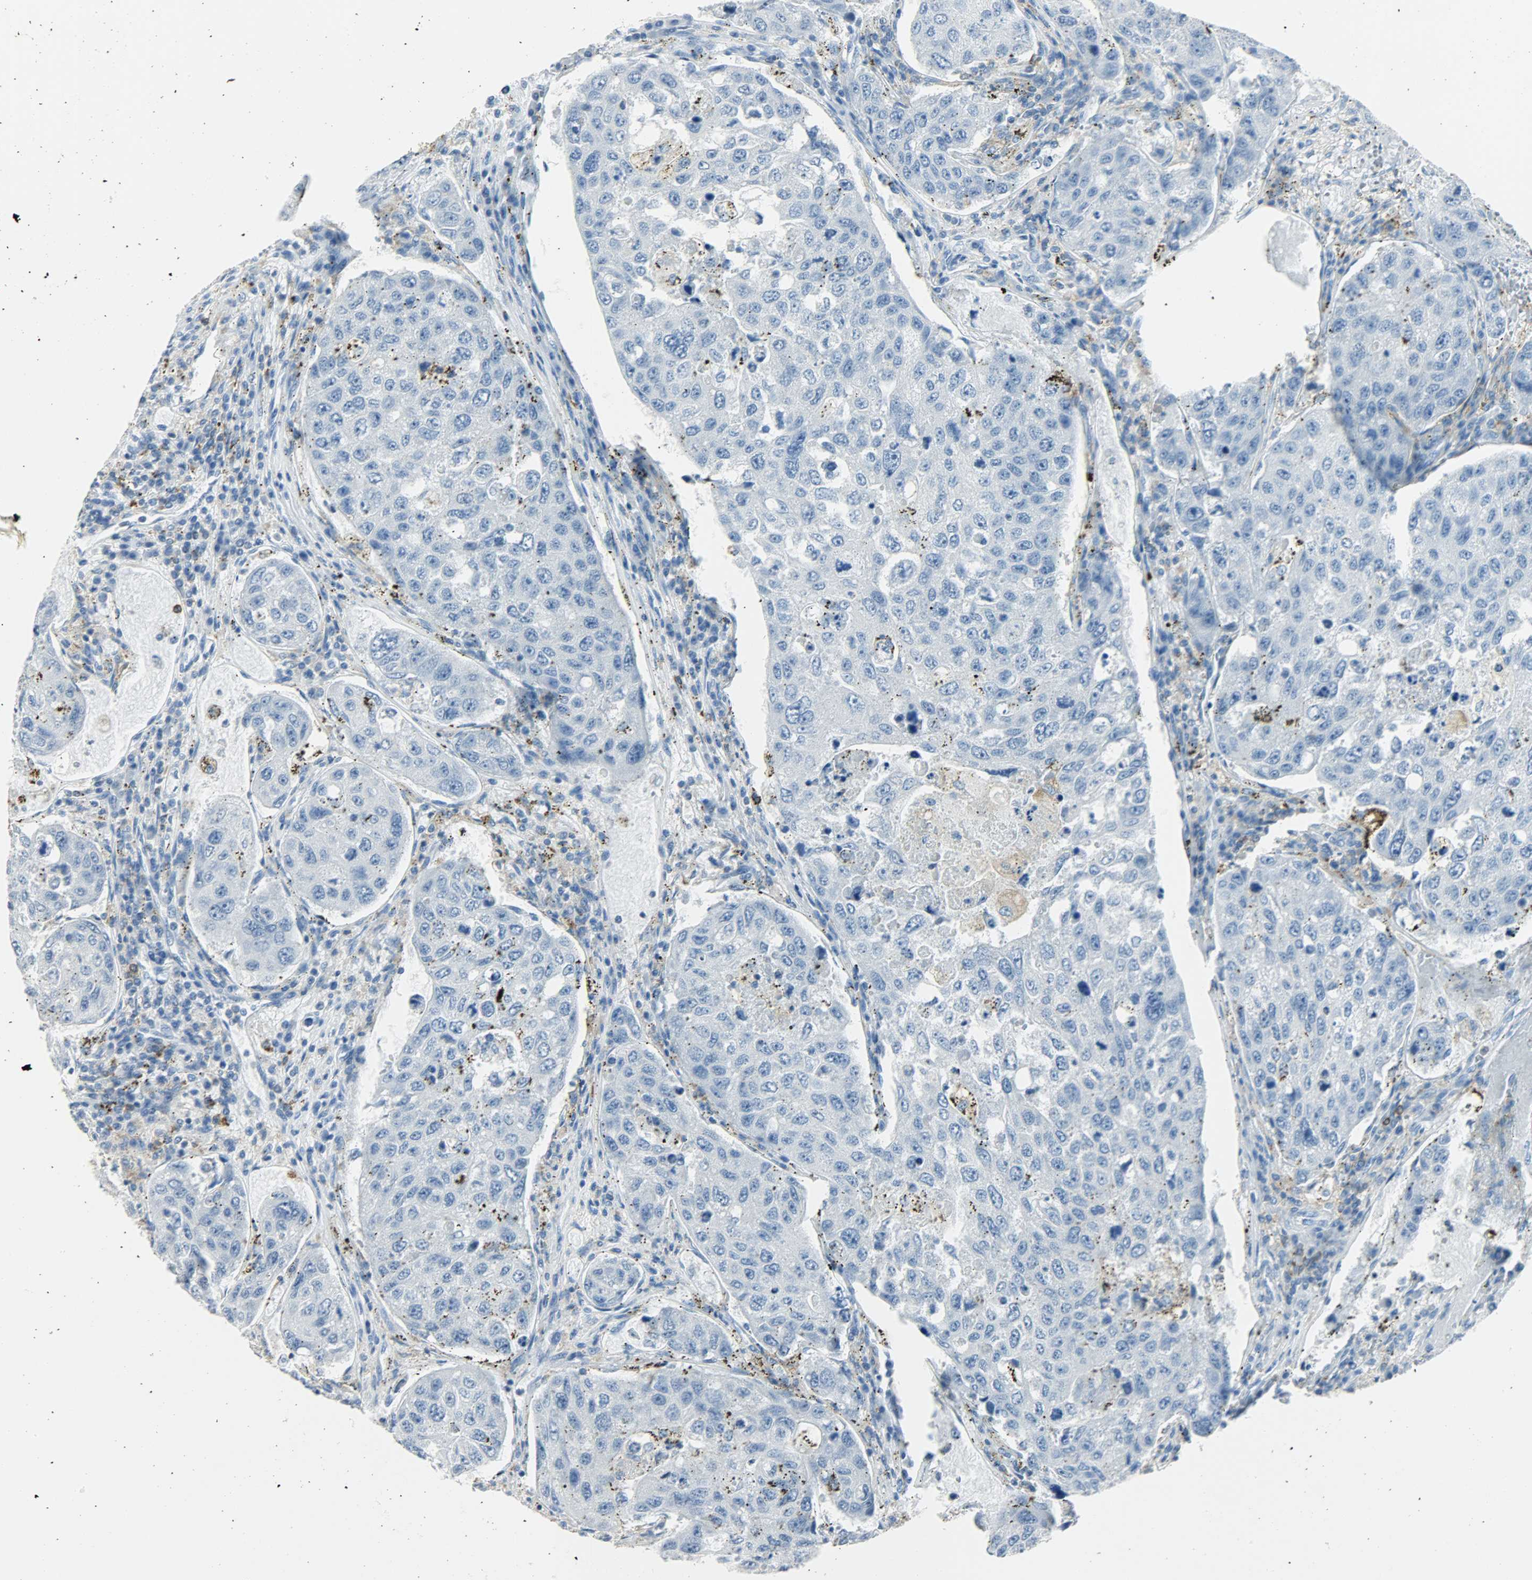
{"staining": {"intensity": "negative", "quantity": "none", "location": "none"}, "tissue": "urothelial cancer", "cell_type": "Tumor cells", "image_type": "cancer", "snomed": [{"axis": "morphology", "description": "Urothelial carcinoma, High grade"}, {"axis": "topography", "description": "Lymph node"}, {"axis": "topography", "description": "Urinary bladder"}], "caption": "High-grade urothelial carcinoma was stained to show a protein in brown. There is no significant expression in tumor cells.", "gene": "PTPN6", "patient": {"sex": "male", "age": 51}}